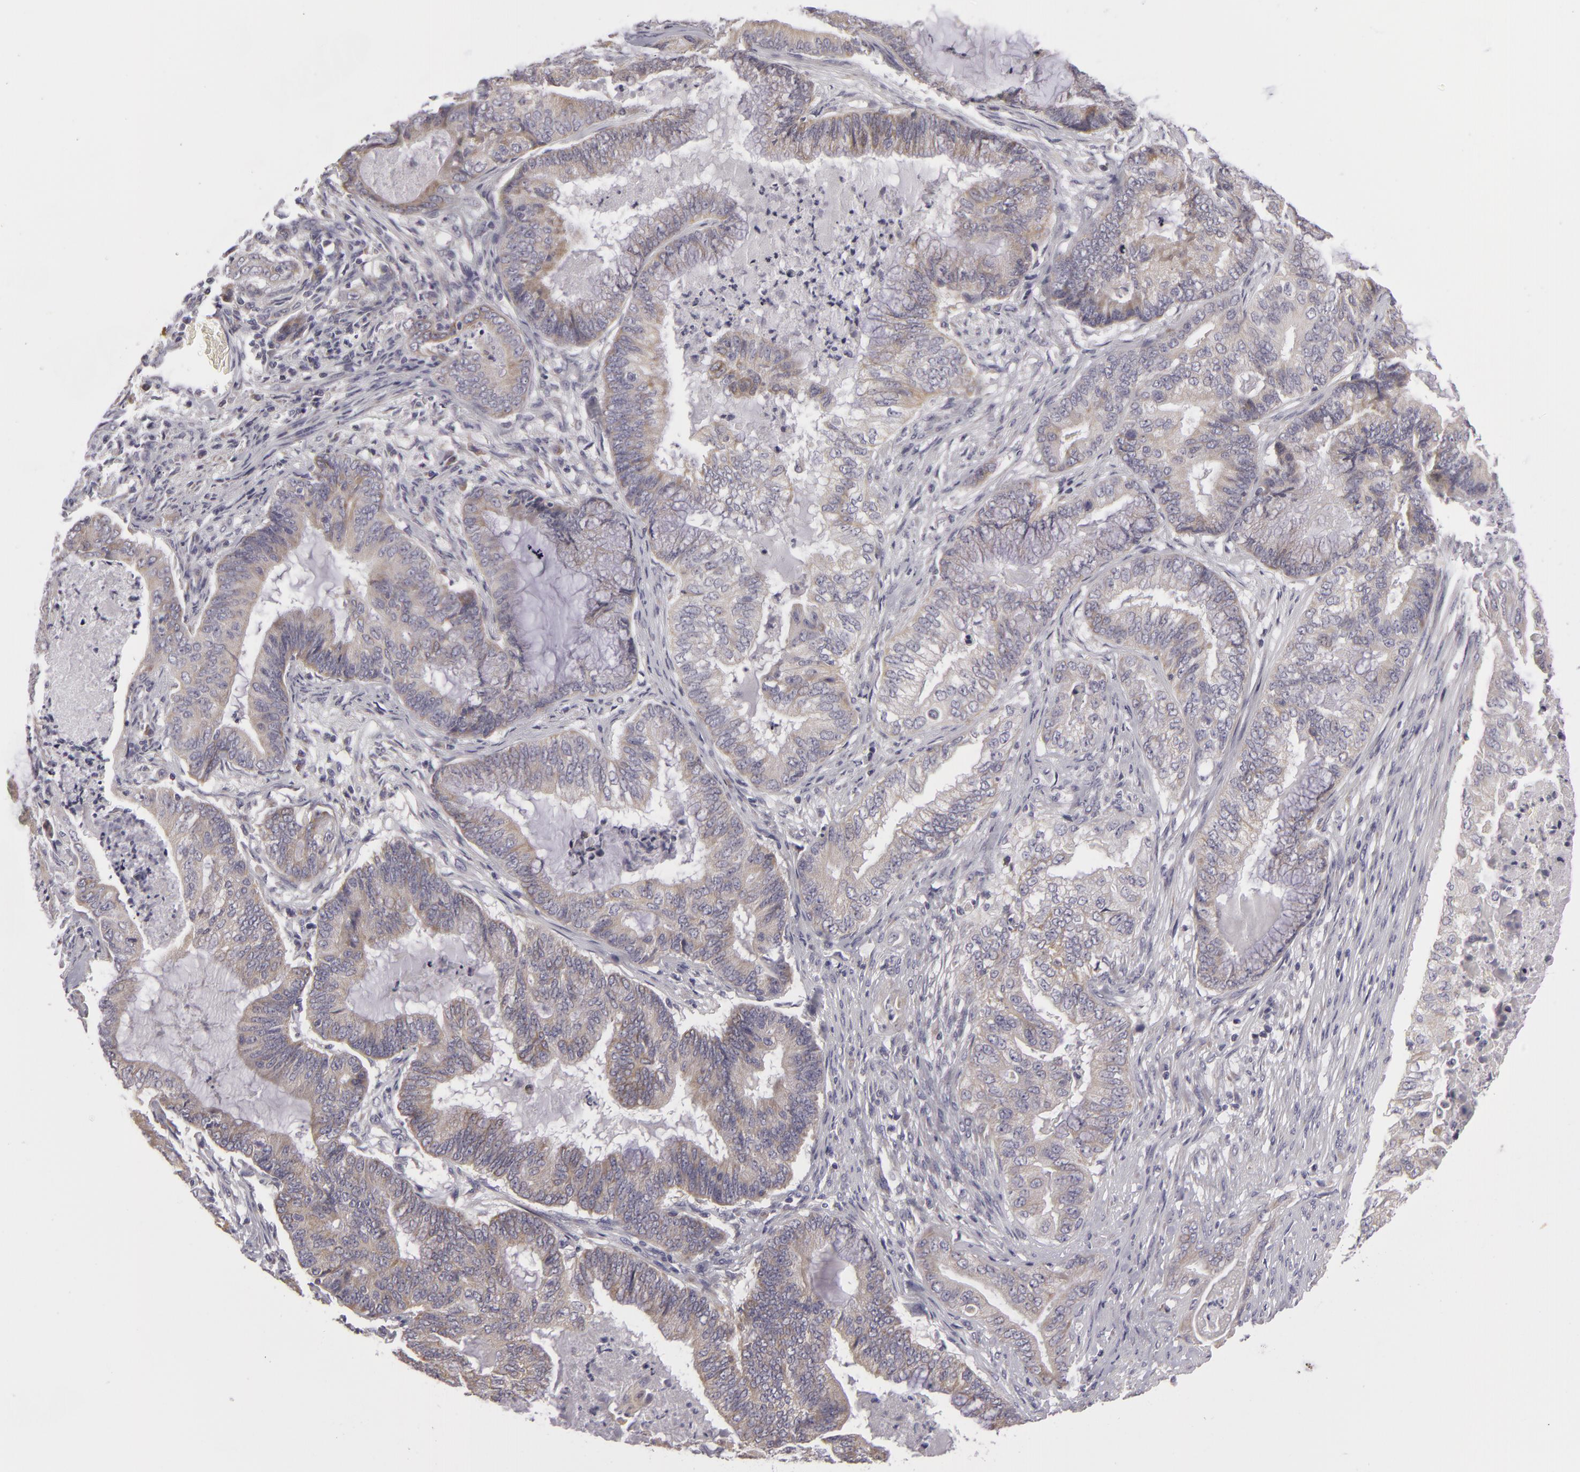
{"staining": {"intensity": "weak", "quantity": "25%-75%", "location": "cytoplasmic/membranous"}, "tissue": "endometrial cancer", "cell_type": "Tumor cells", "image_type": "cancer", "snomed": [{"axis": "morphology", "description": "Adenocarcinoma, NOS"}, {"axis": "topography", "description": "Endometrium"}], "caption": "Endometrial cancer tissue reveals weak cytoplasmic/membranous positivity in about 25%-75% of tumor cells (brown staining indicates protein expression, while blue staining denotes nuclei).", "gene": "ATP2B3", "patient": {"sex": "female", "age": 63}}